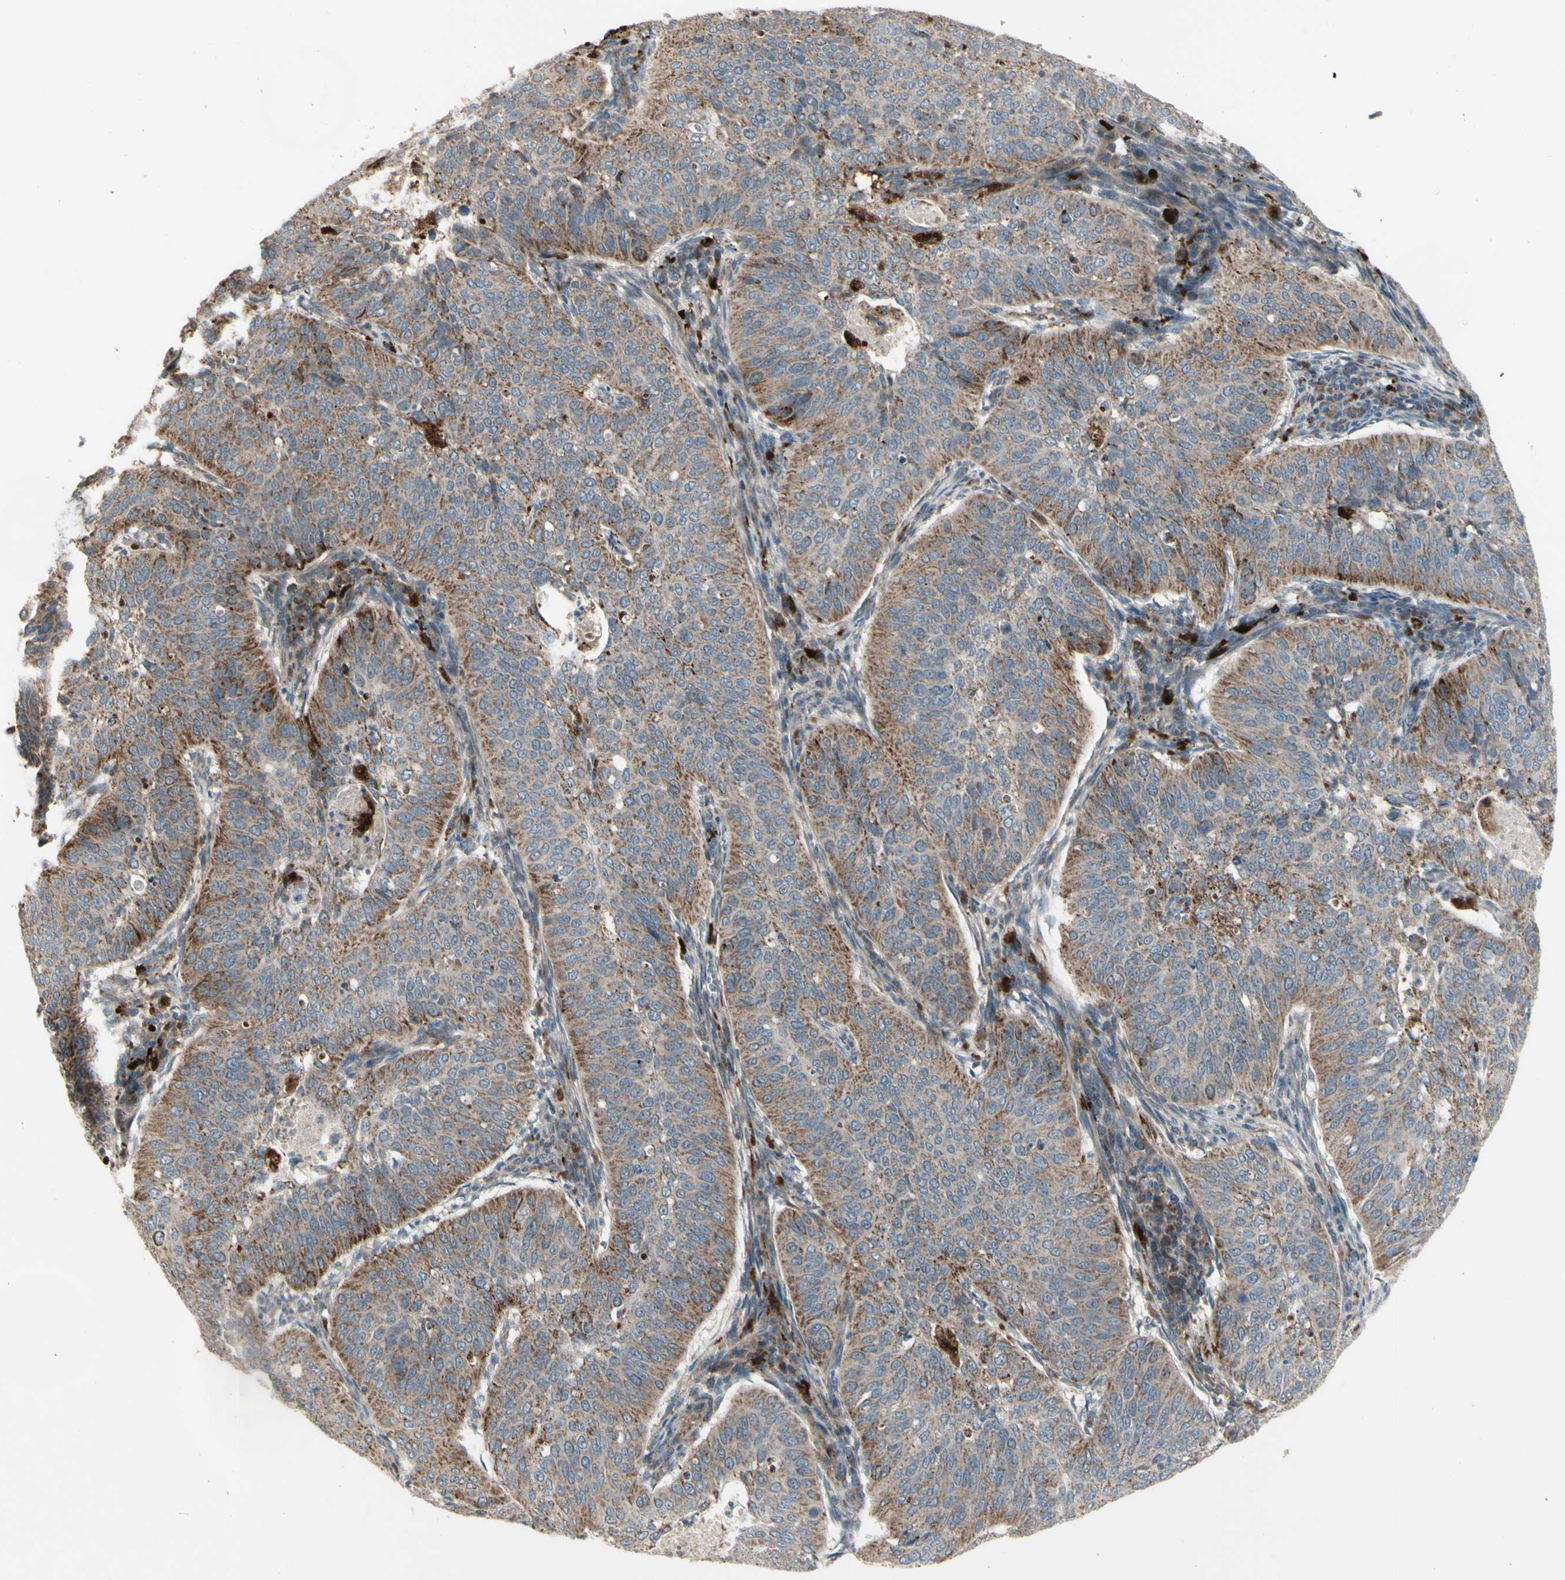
{"staining": {"intensity": "moderate", "quantity": ">75%", "location": "cytoplasmic/membranous"}, "tissue": "cervical cancer", "cell_type": "Tumor cells", "image_type": "cancer", "snomed": [{"axis": "morphology", "description": "Normal tissue, NOS"}, {"axis": "morphology", "description": "Squamous cell carcinoma, NOS"}, {"axis": "topography", "description": "Cervix"}], "caption": "Immunohistochemistry staining of squamous cell carcinoma (cervical), which shows medium levels of moderate cytoplasmic/membranous expression in approximately >75% of tumor cells indicating moderate cytoplasmic/membranous protein staining. The staining was performed using DAB (3,3'-diaminobenzidine) (brown) for protein detection and nuclei were counterstained in hematoxylin (blue).", "gene": "OSTM1", "patient": {"sex": "female", "age": 39}}